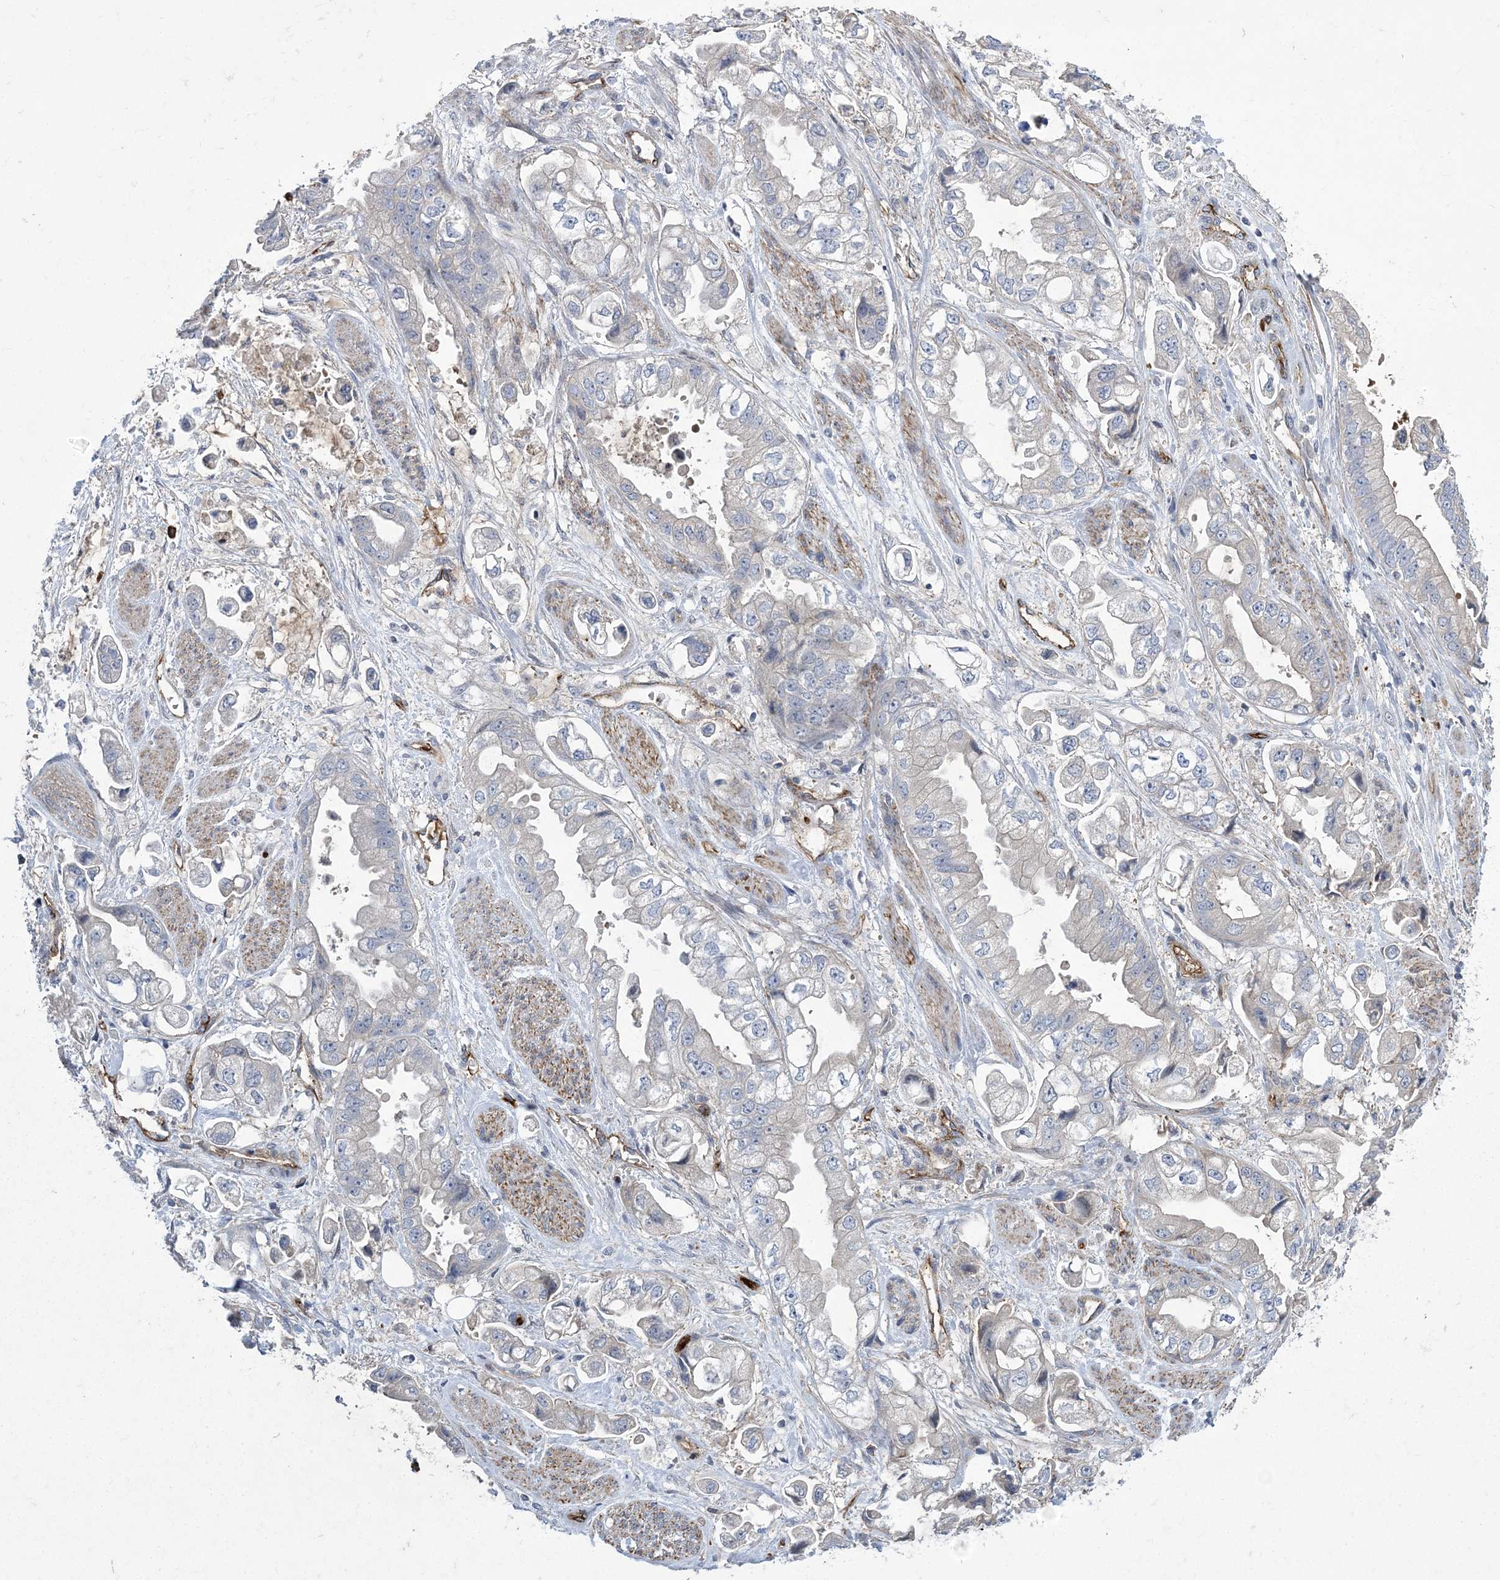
{"staining": {"intensity": "negative", "quantity": "none", "location": "none"}, "tissue": "stomach cancer", "cell_type": "Tumor cells", "image_type": "cancer", "snomed": [{"axis": "morphology", "description": "Adenocarcinoma, NOS"}, {"axis": "topography", "description": "Stomach"}], "caption": "Tumor cells are negative for protein expression in human adenocarcinoma (stomach).", "gene": "CALN1", "patient": {"sex": "male", "age": 62}}